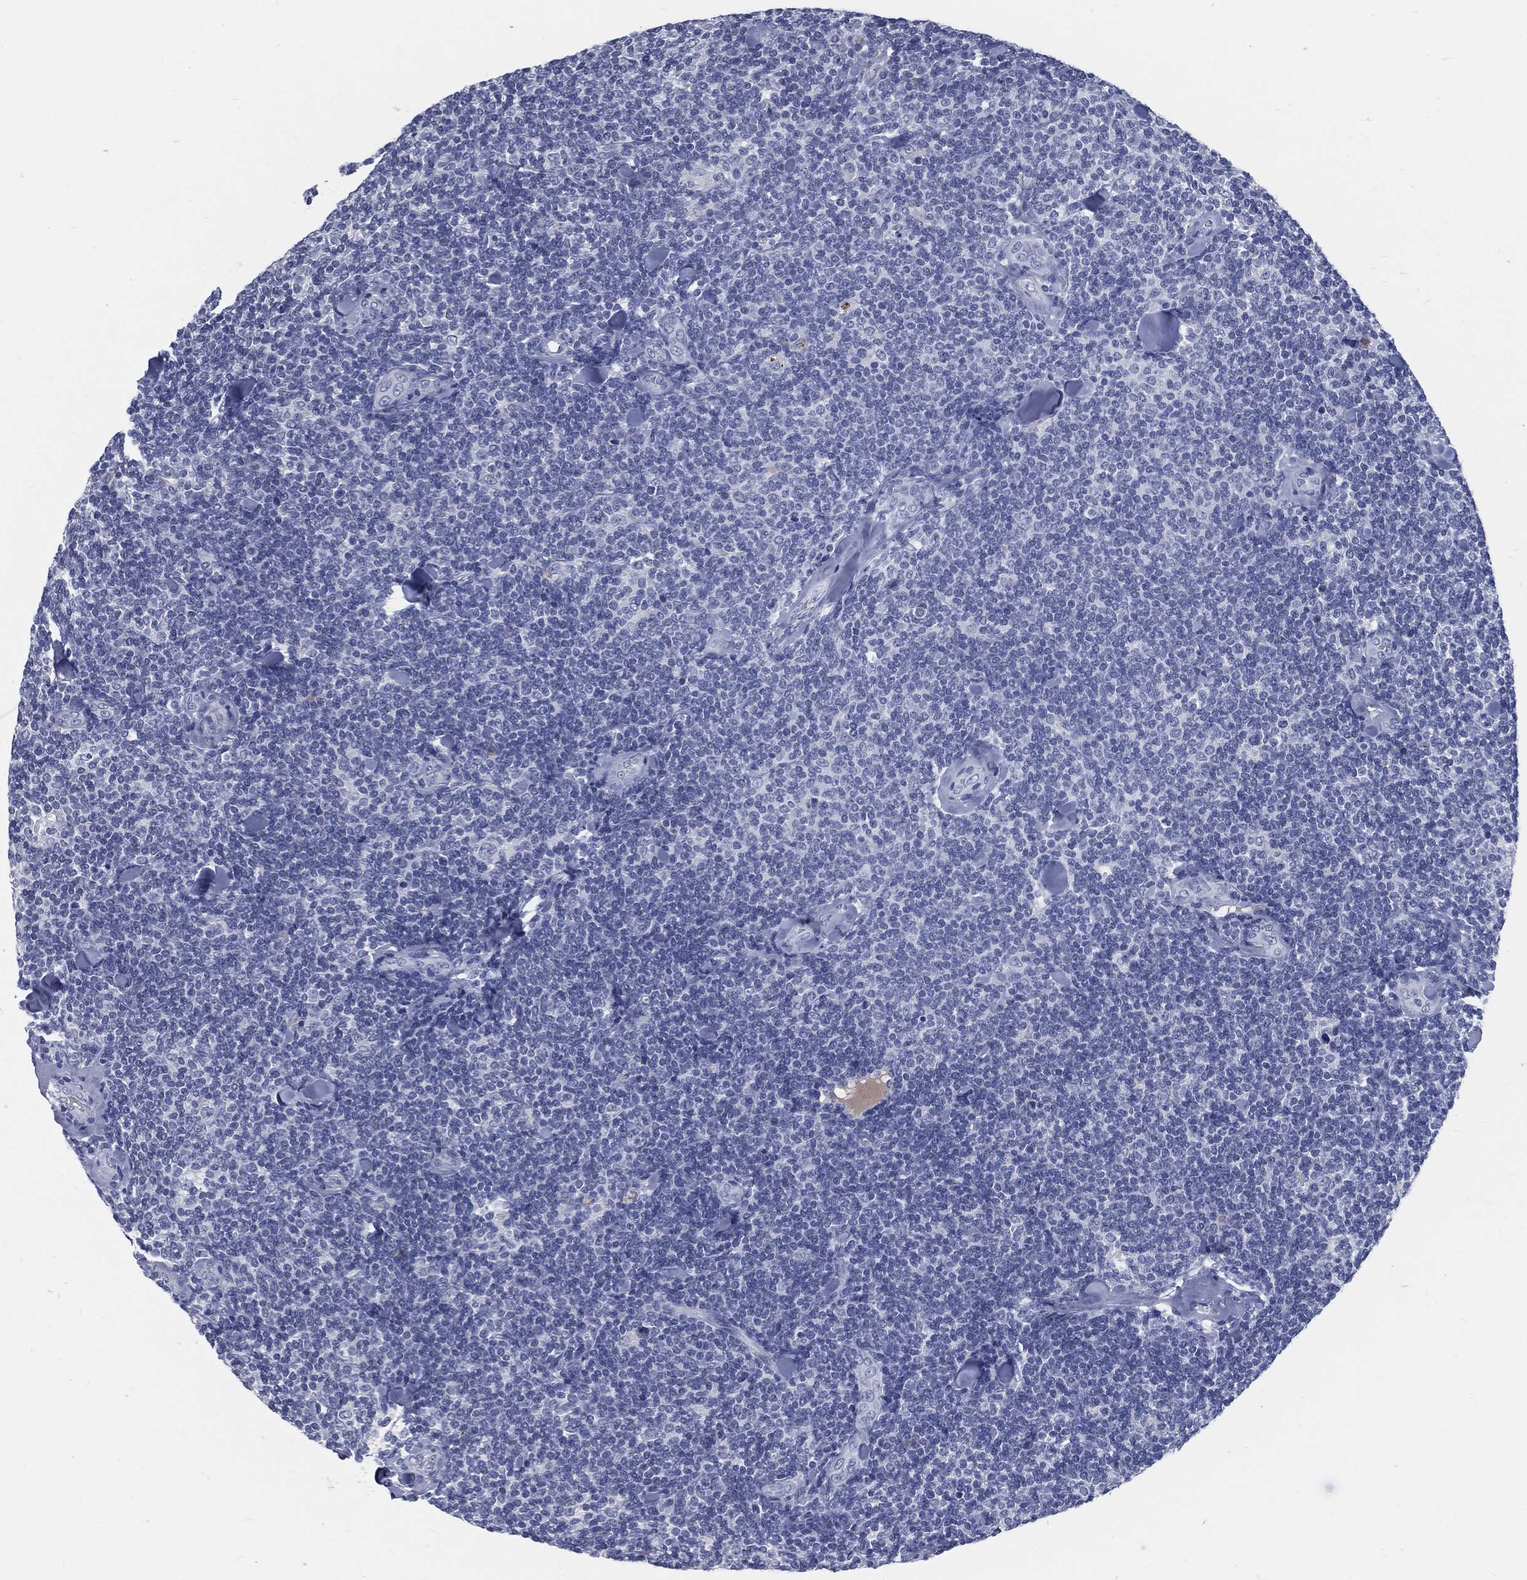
{"staining": {"intensity": "negative", "quantity": "none", "location": "none"}, "tissue": "lymphoma", "cell_type": "Tumor cells", "image_type": "cancer", "snomed": [{"axis": "morphology", "description": "Malignant lymphoma, non-Hodgkin's type, Low grade"}, {"axis": "topography", "description": "Lymph node"}], "caption": "Immunohistochemistry (IHC) micrograph of human low-grade malignant lymphoma, non-Hodgkin's type stained for a protein (brown), which reveals no staining in tumor cells.", "gene": "MST1", "patient": {"sex": "female", "age": 56}}